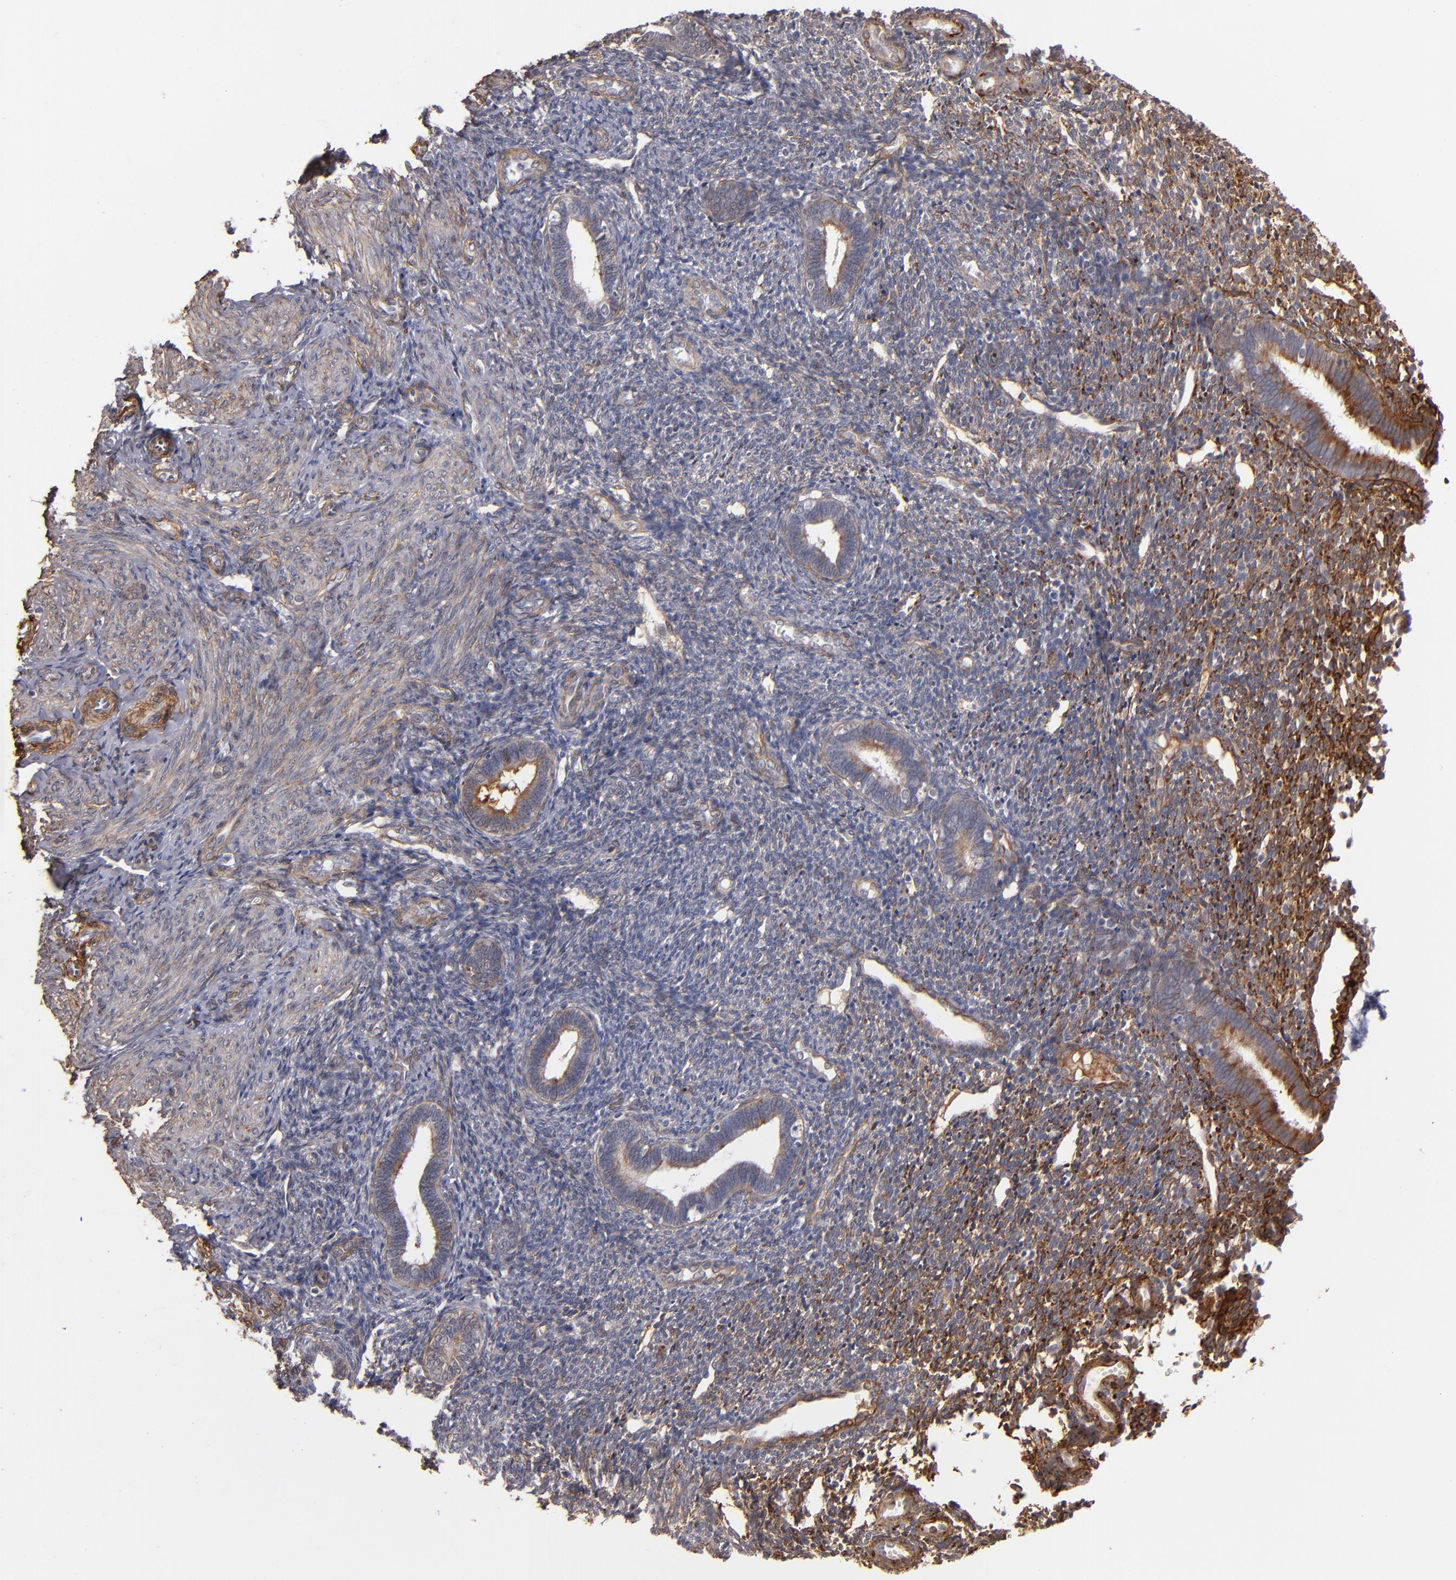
{"staining": {"intensity": "weak", "quantity": "25%-75%", "location": "cytoplasmic/membranous"}, "tissue": "endometrium", "cell_type": "Cells in endometrial stroma", "image_type": "normal", "snomed": [{"axis": "morphology", "description": "Normal tissue, NOS"}, {"axis": "topography", "description": "Endometrium"}], "caption": "Immunohistochemistry (IHC) histopathology image of unremarkable human endometrium stained for a protein (brown), which shows low levels of weak cytoplasmic/membranous staining in approximately 25%-75% of cells in endometrial stroma.", "gene": "LAMC1", "patient": {"sex": "female", "age": 27}}